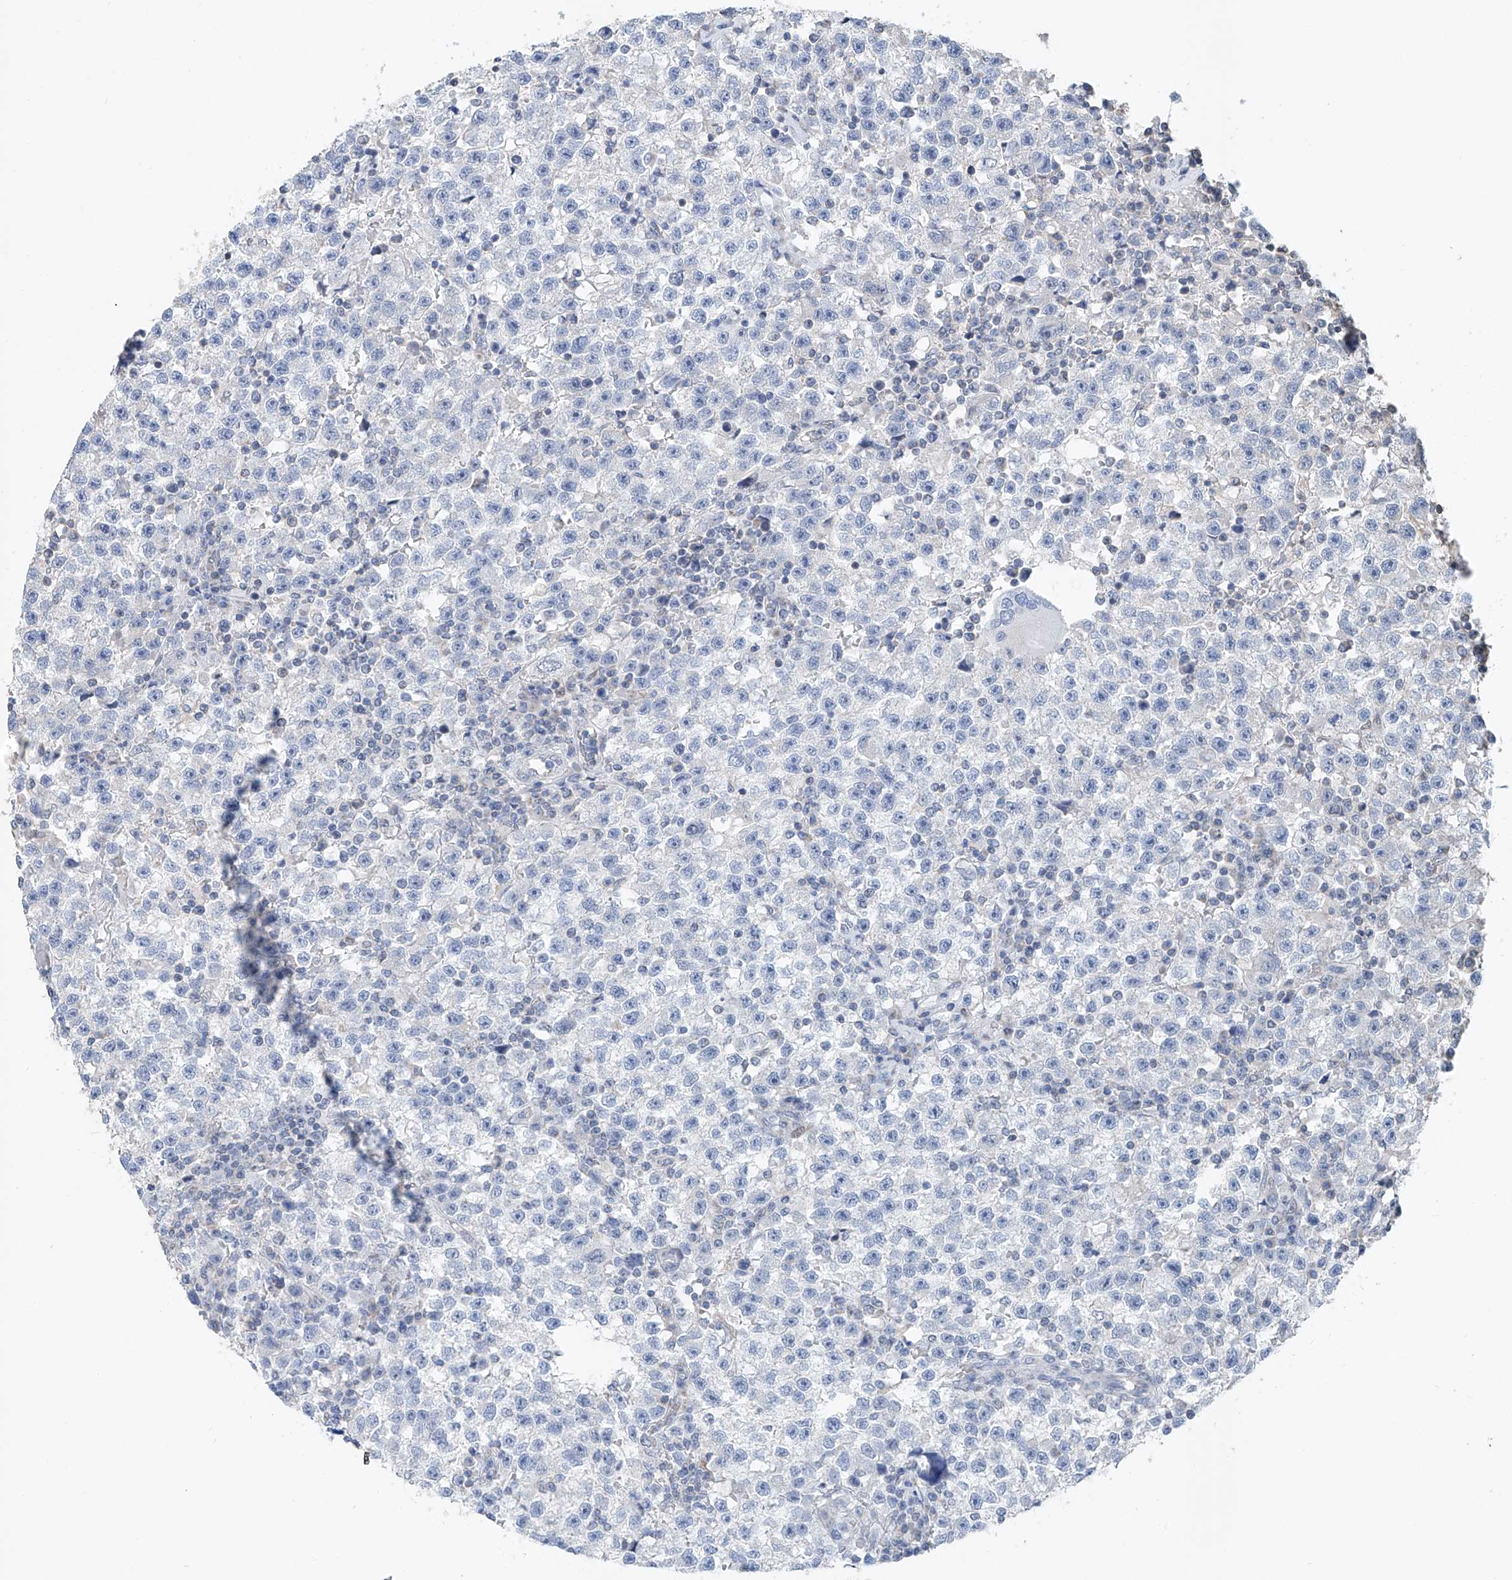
{"staining": {"intensity": "negative", "quantity": "none", "location": "none"}, "tissue": "testis cancer", "cell_type": "Tumor cells", "image_type": "cancer", "snomed": [{"axis": "morphology", "description": "Seminoma, NOS"}, {"axis": "topography", "description": "Testis"}], "caption": "Testis cancer was stained to show a protein in brown. There is no significant positivity in tumor cells. Nuclei are stained in blue.", "gene": "KLF15", "patient": {"sex": "male", "age": 22}}